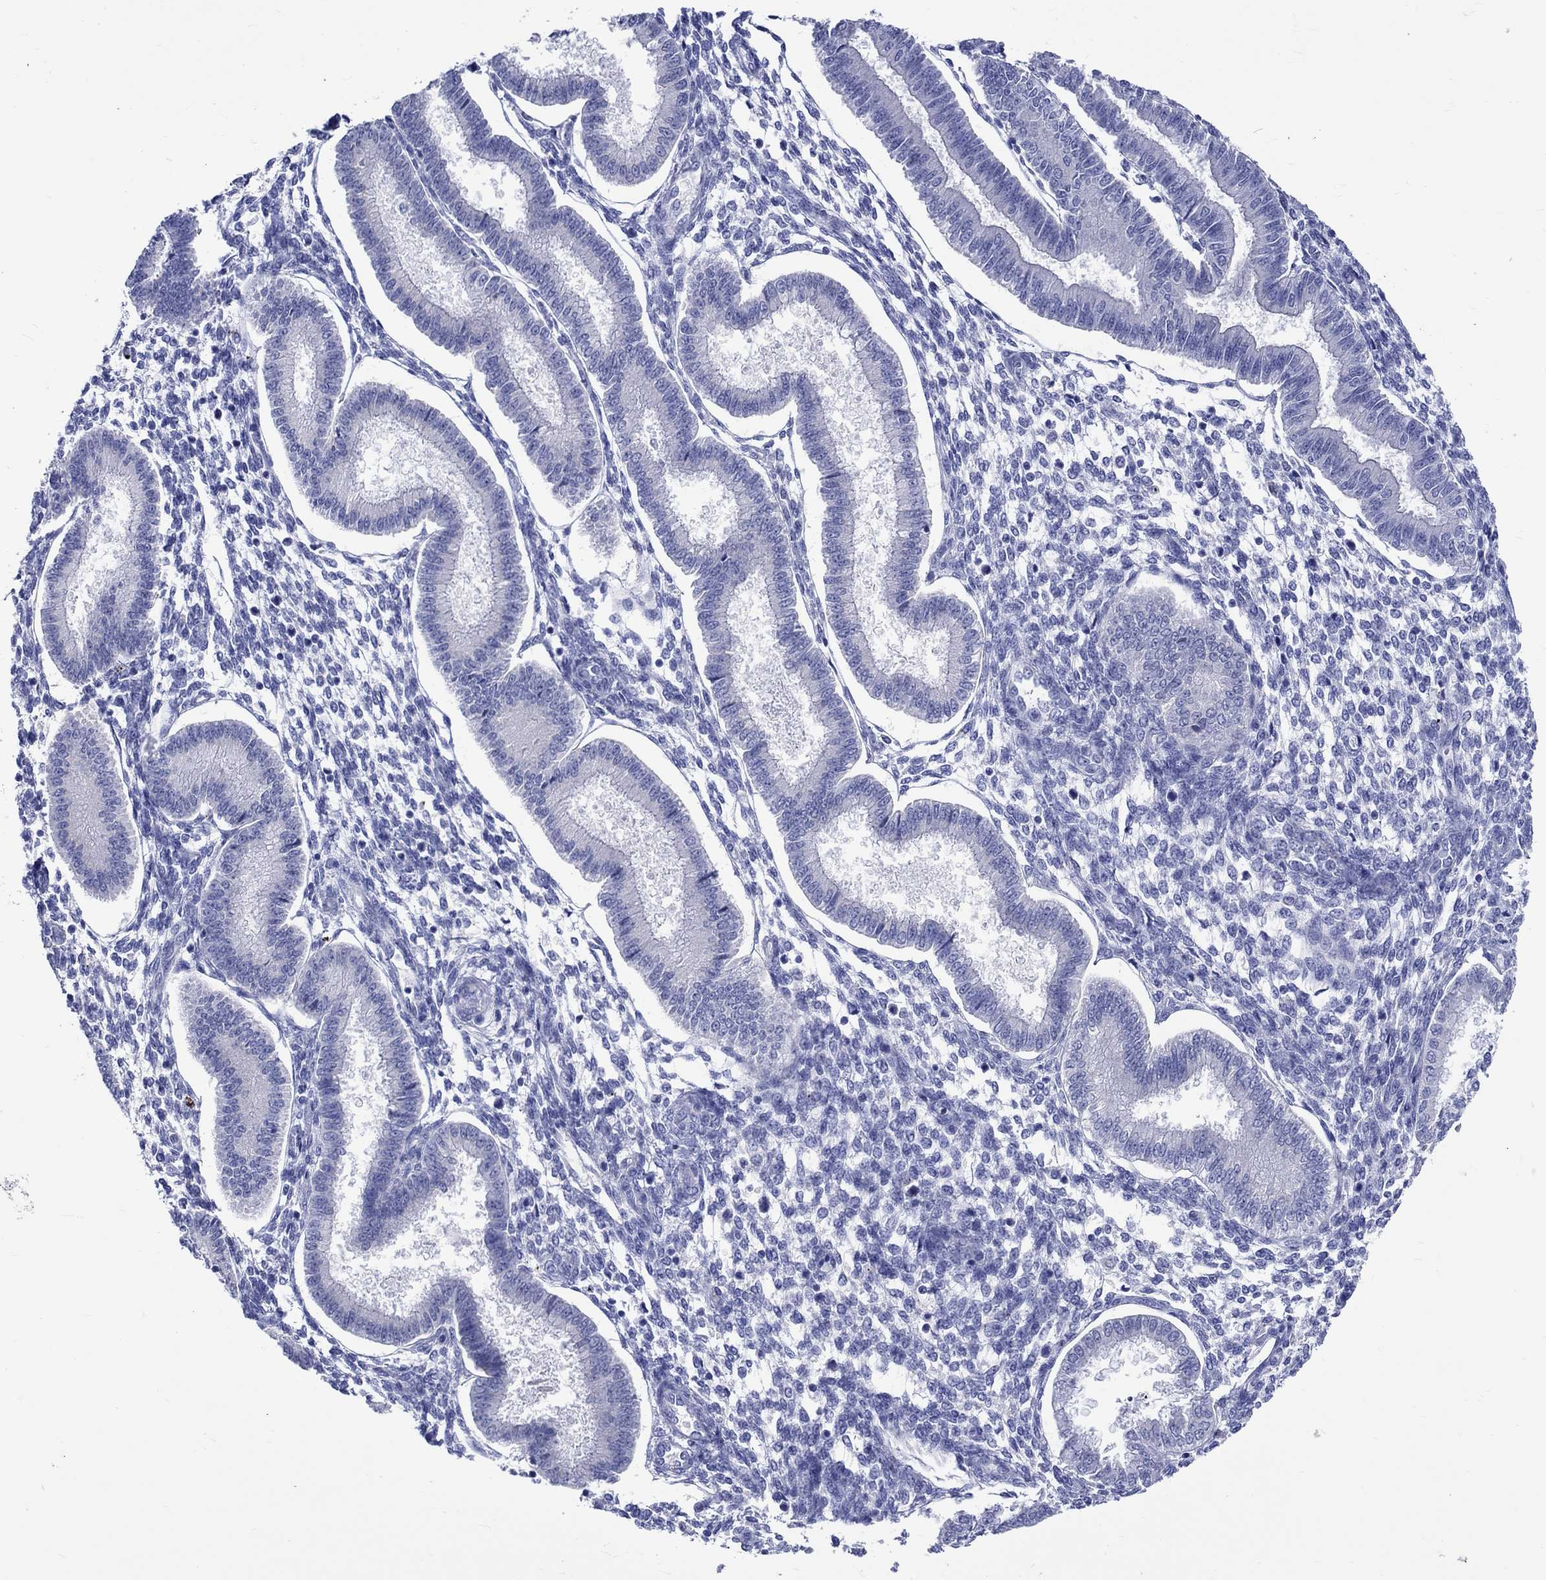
{"staining": {"intensity": "negative", "quantity": "none", "location": "none"}, "tissue": "endometrium", "cell_type": "Cells in endometrial stroma", "image_type": "normal", "snomed": [{"axis": "morphology", "description": "Normal tissue, NOS"}, {"axis": "topography", "description": "Endometrium"}], "caption": "Immunohistochemistry photomicrograph of unremarkable human endometrium stained for a protein (brown), which displays no staining in cells in endometrial stroma.", "gene": "SH2D7", "patient": {"sex": "female", "age": 43}}